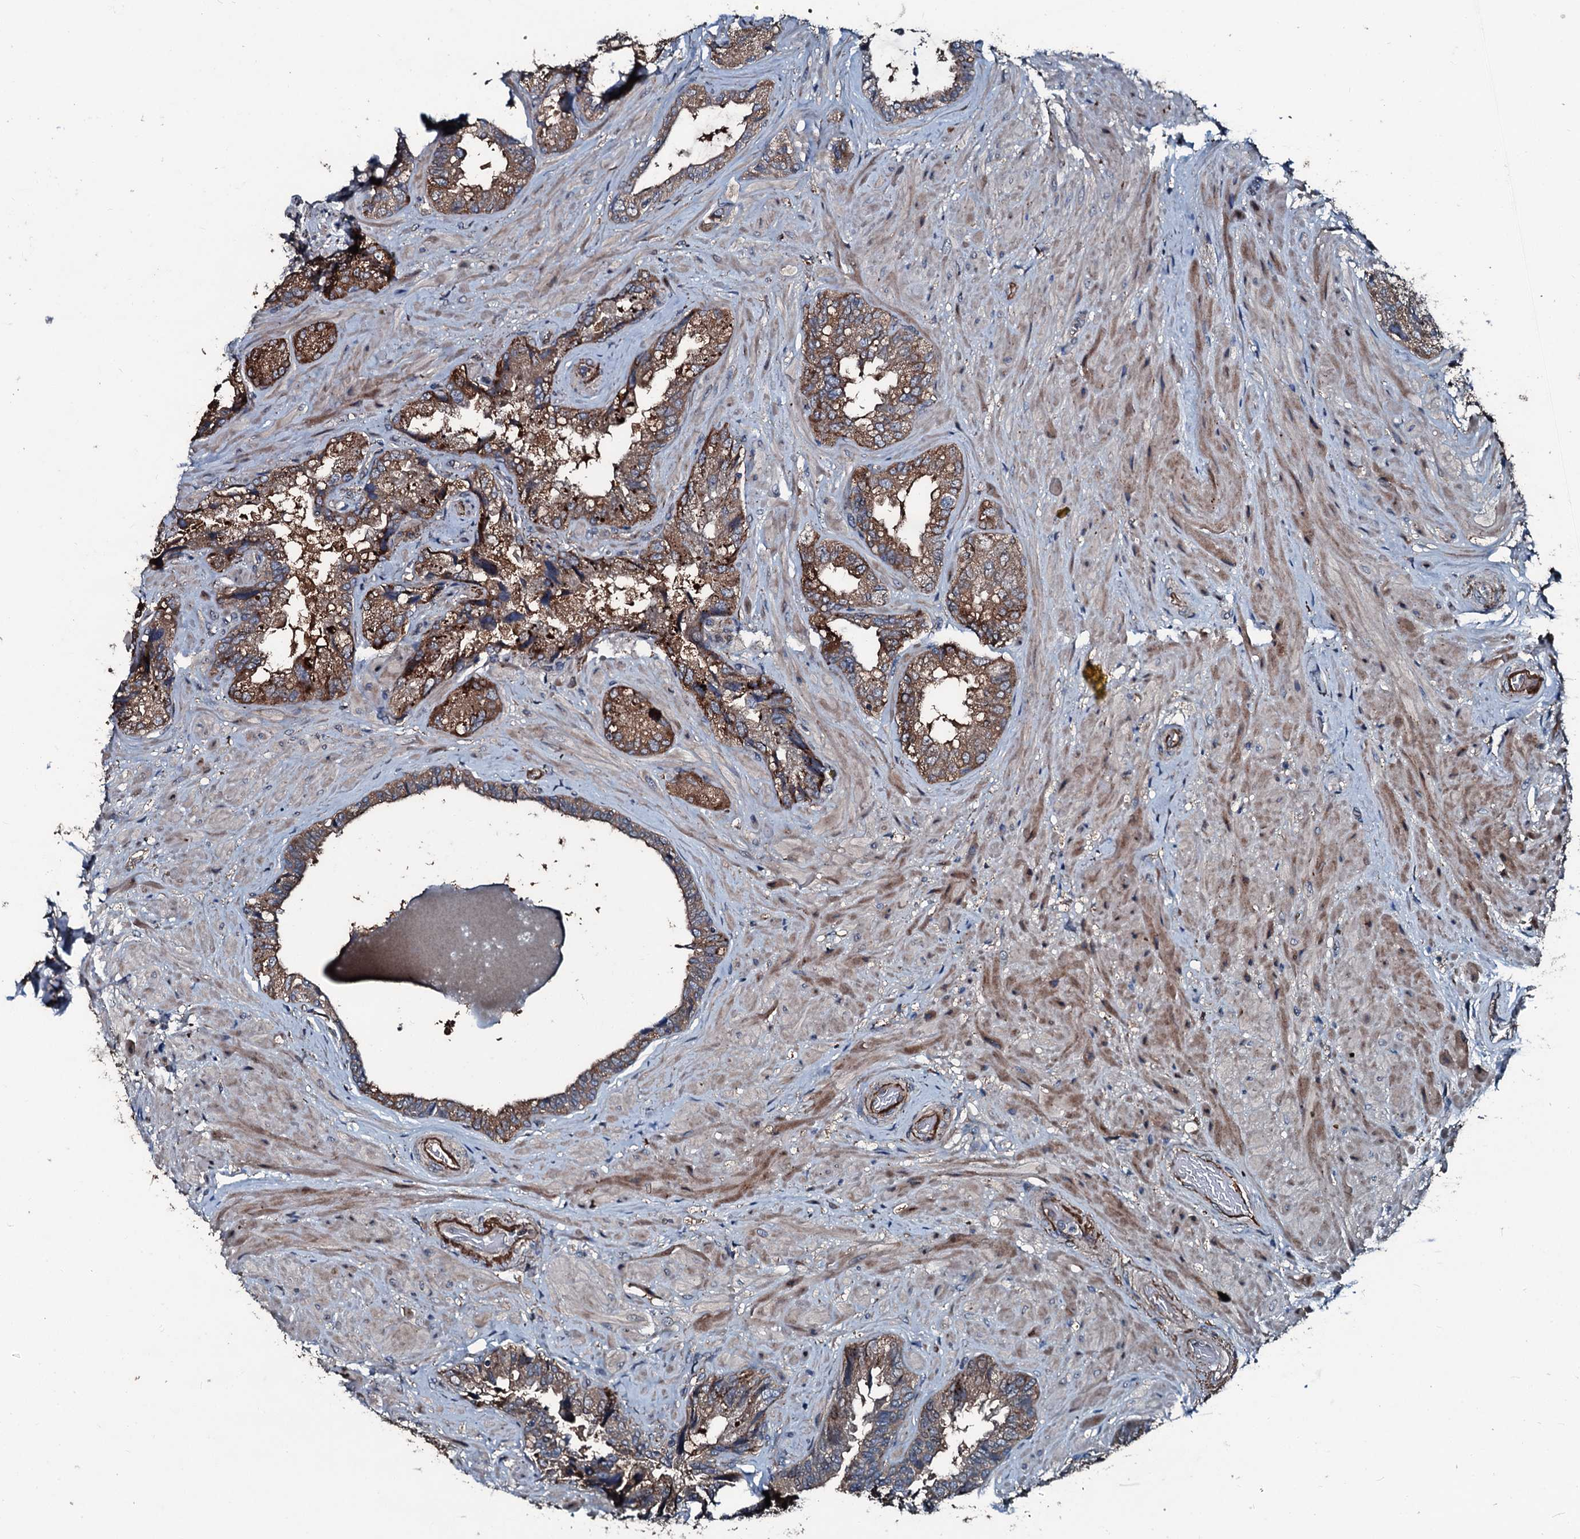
{"staining": {"intensity": "strong", "quantity": ">75%", "location": "cytoplasmic/membranous"}, "tissue": "seminal vesicle", "cell_type": "Glandular cells", "image_type": "normal", "snomed": [{"axis": "morphology", "description": "Normal tissue, NOS"}, {"axis": "topography", "description": "Prostate and seminal vesicle, NOS"}, {"axis": "topography", "description": "Prostate"}, {"axis": "topography", "description": "Seminal veicle"}], "caption": "Immunohistochemistry micrograph of normal seminal vesicle: seminal vesicle stained using IHC exhibits high levels of strong protein expression localized specifically in the cytoplasmic/membranous of glandular cells, appearing as a cytoplasmic/membranous brown color.", "gene": "AARS1", "patient": {"sex": "male", "age": 67}}